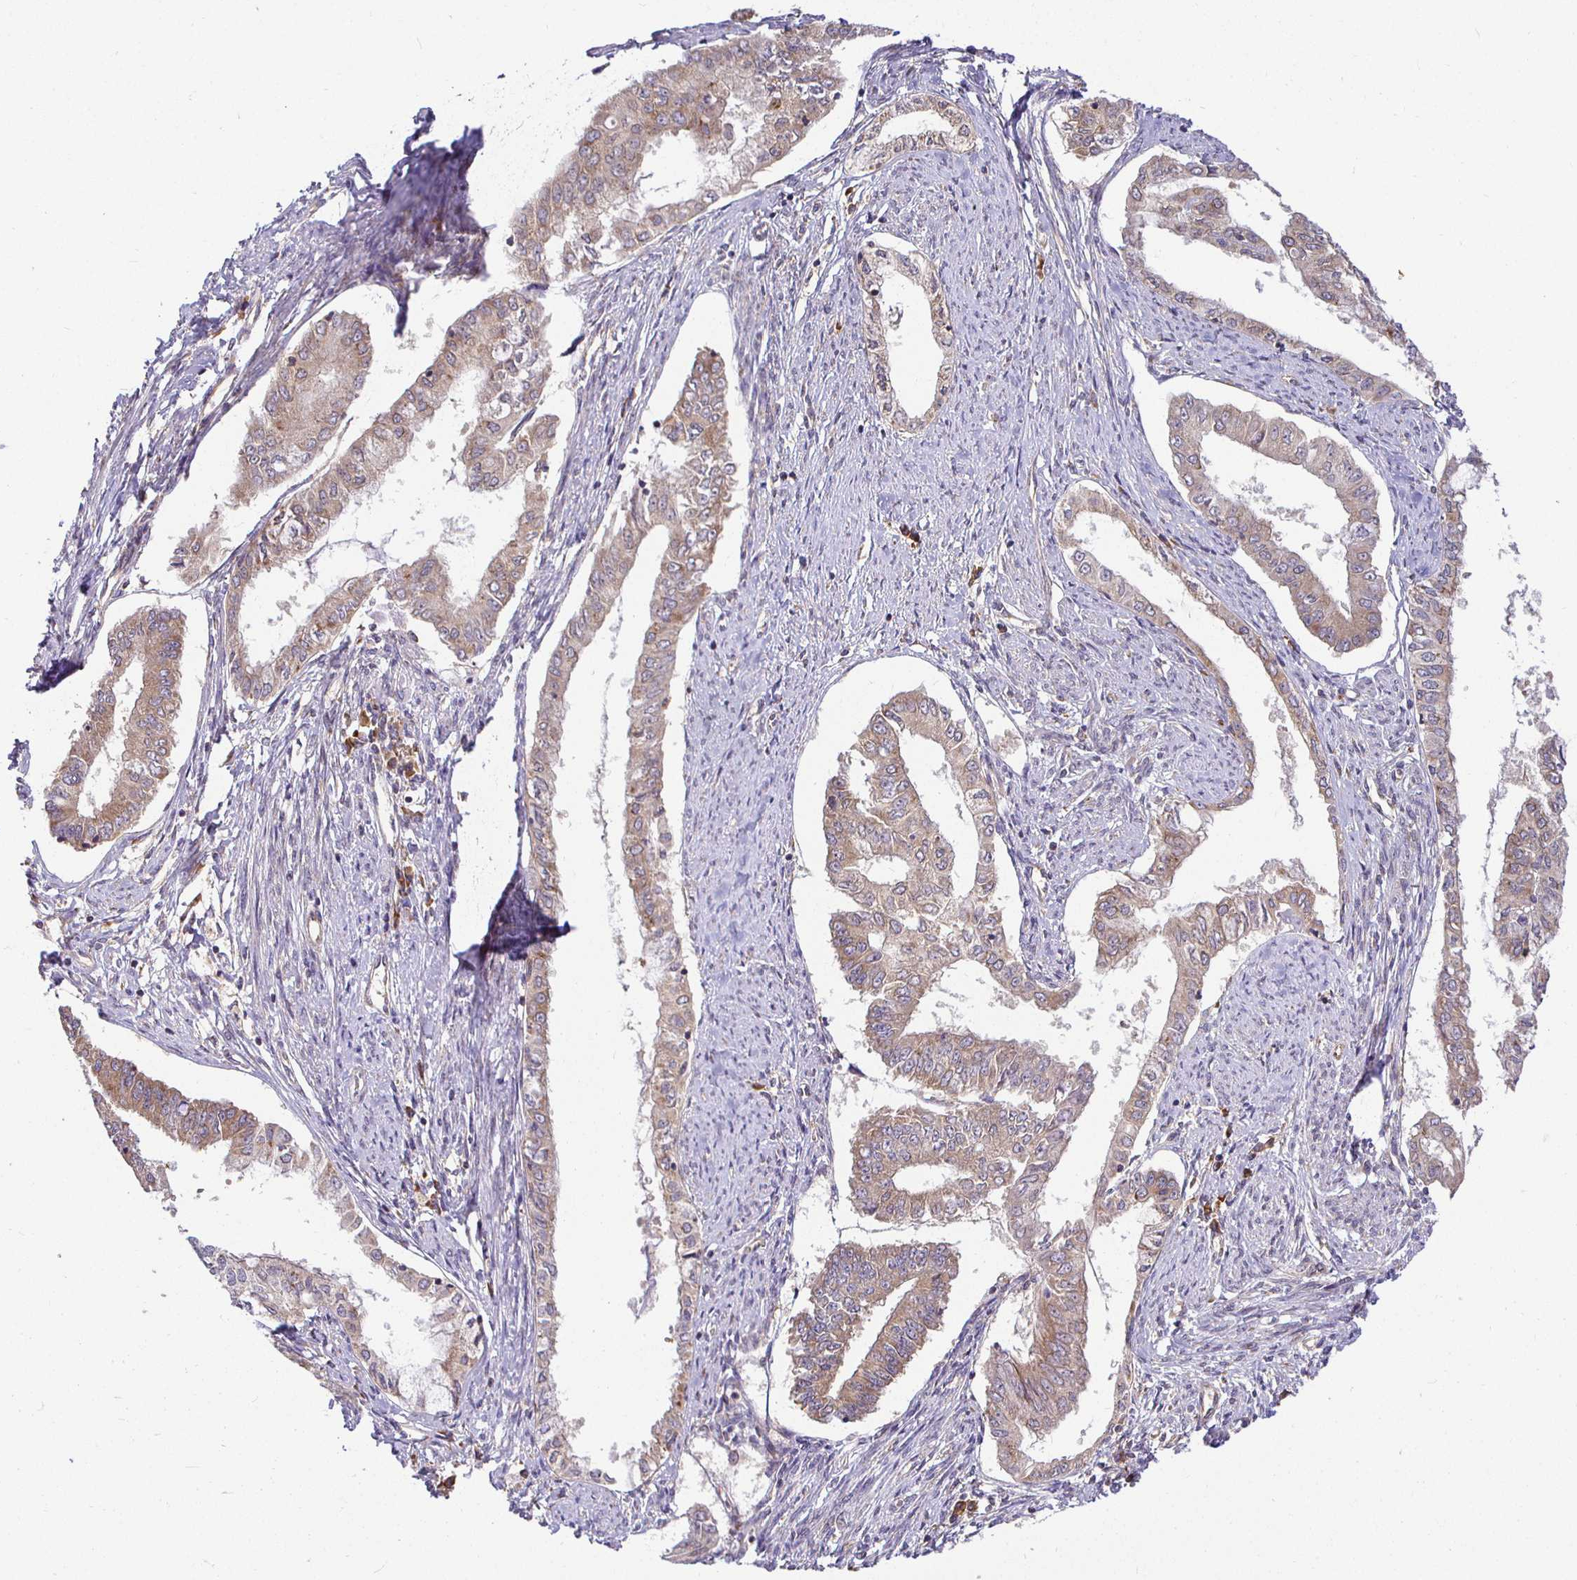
{"staining": {"intensity": "moderate", "quantity": ">75%", "location": "cytoplasmic/membranous"}, "tissue": "endometrial cancer", "cell_type": "Tumor cells", "image_type": "cancer", "snomed": [{"axis": "morphology", "description": "Adenocarcinoma, NOS"}, {"axis": "topography", "description": "Endometrium"}], "caption": "Endometrial cancer stained for a protein (brown) reveals moderate cytoplasmic/membranous positive positivity in about >75% of tumor cells.", "gene": "IRAK1", "patient": {"sex": "female", "age": 76}}